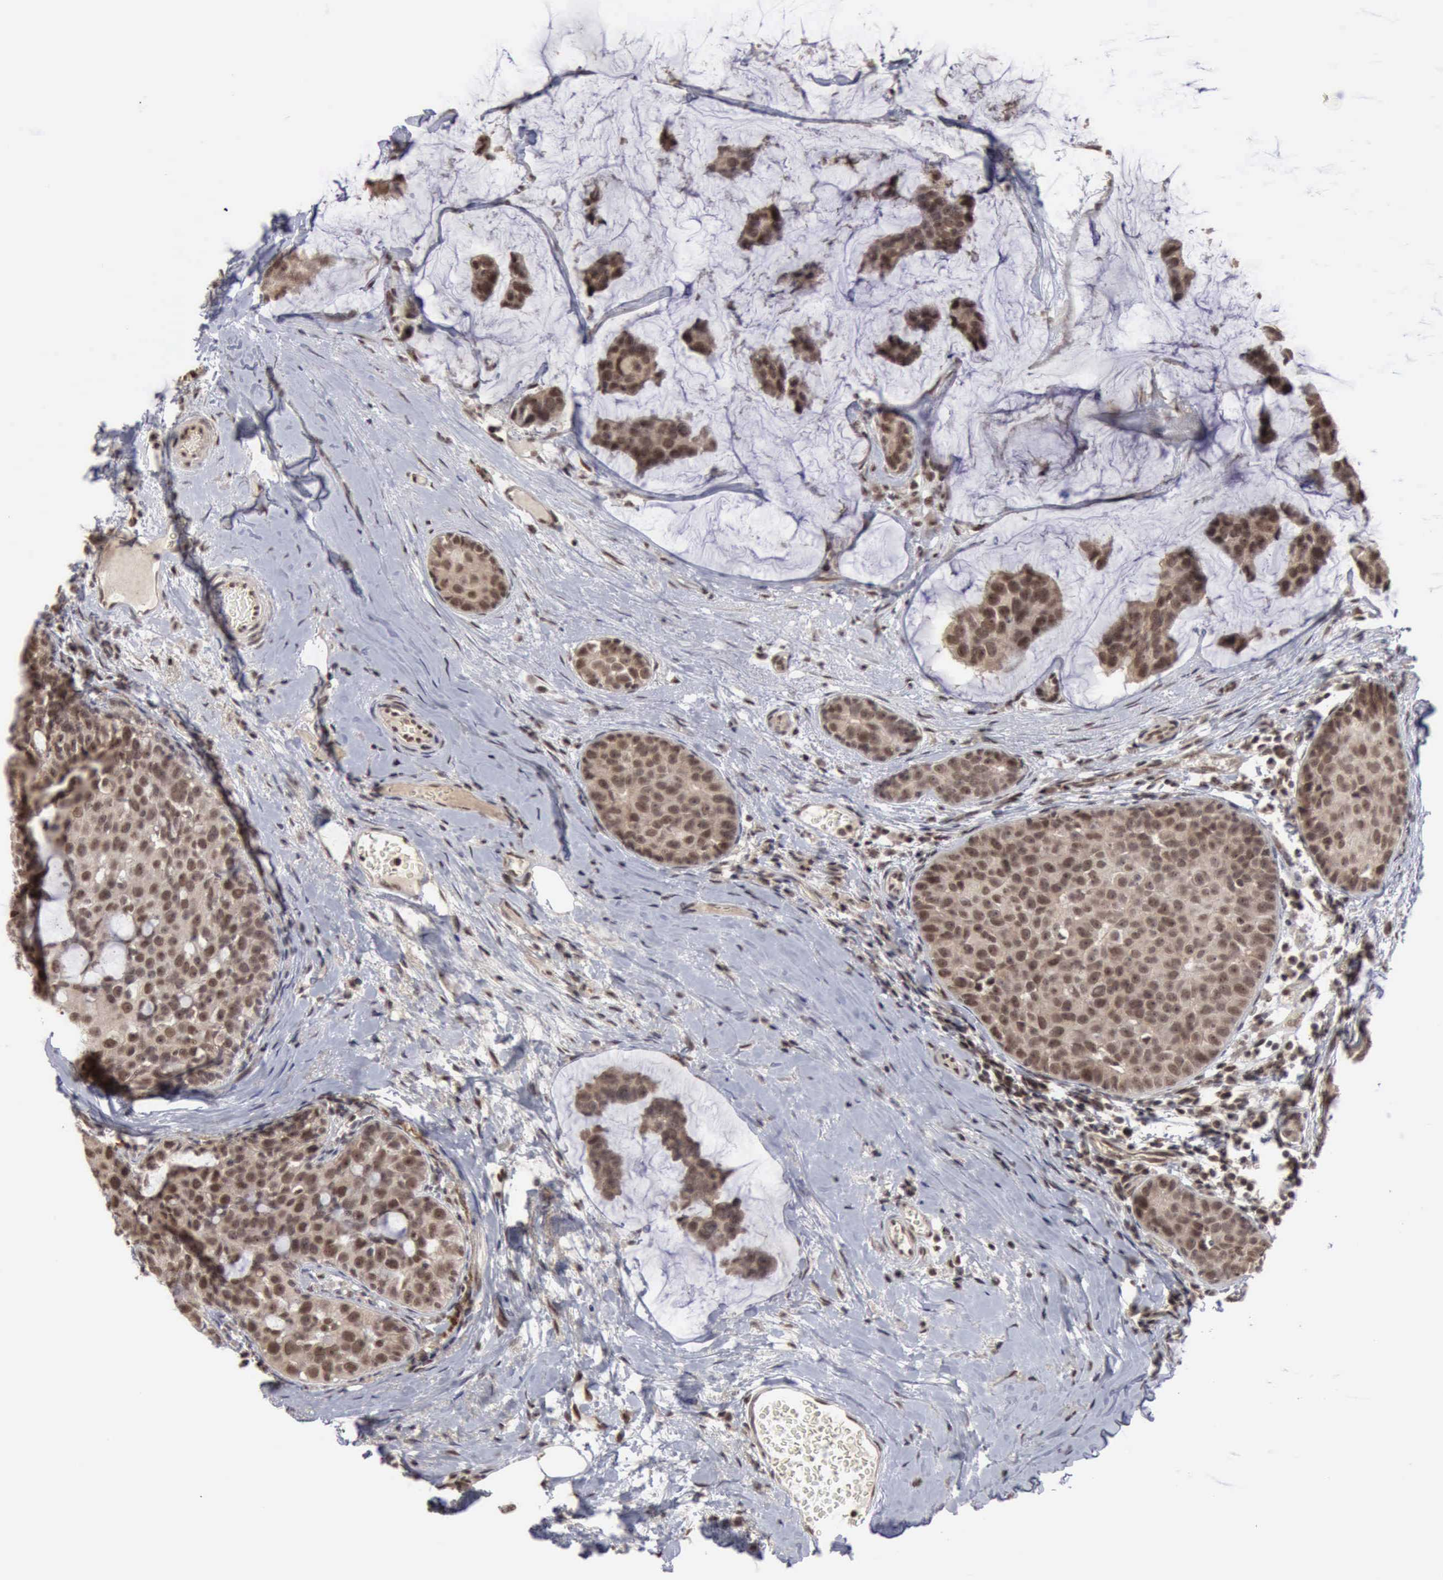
{"staining": {"intensity": "moderate", "quantity": ">75%", "location": "cytoplasmic/membranous,nuclear"}, "tissue": "breast cancer", "cell_type": "Tumor cells", "image_type": "cancer", "snomed": [{"axis": "morphology", "description": "Normal tissue, NOS"}, {"axis": "morphology", "description": "Duct carcinoma"}, {"axis": "topography", "description": "Breast"}], "caption": "Human breast cancer (invasive ductal carcinoma) stained for a protein (brown) shows moderate cytoplasmic/membranous and nuclear positive staining in about >75% of tumor cells.", "gene": "CDKN2A", "patient": {"sex": "female", "age": 50}}